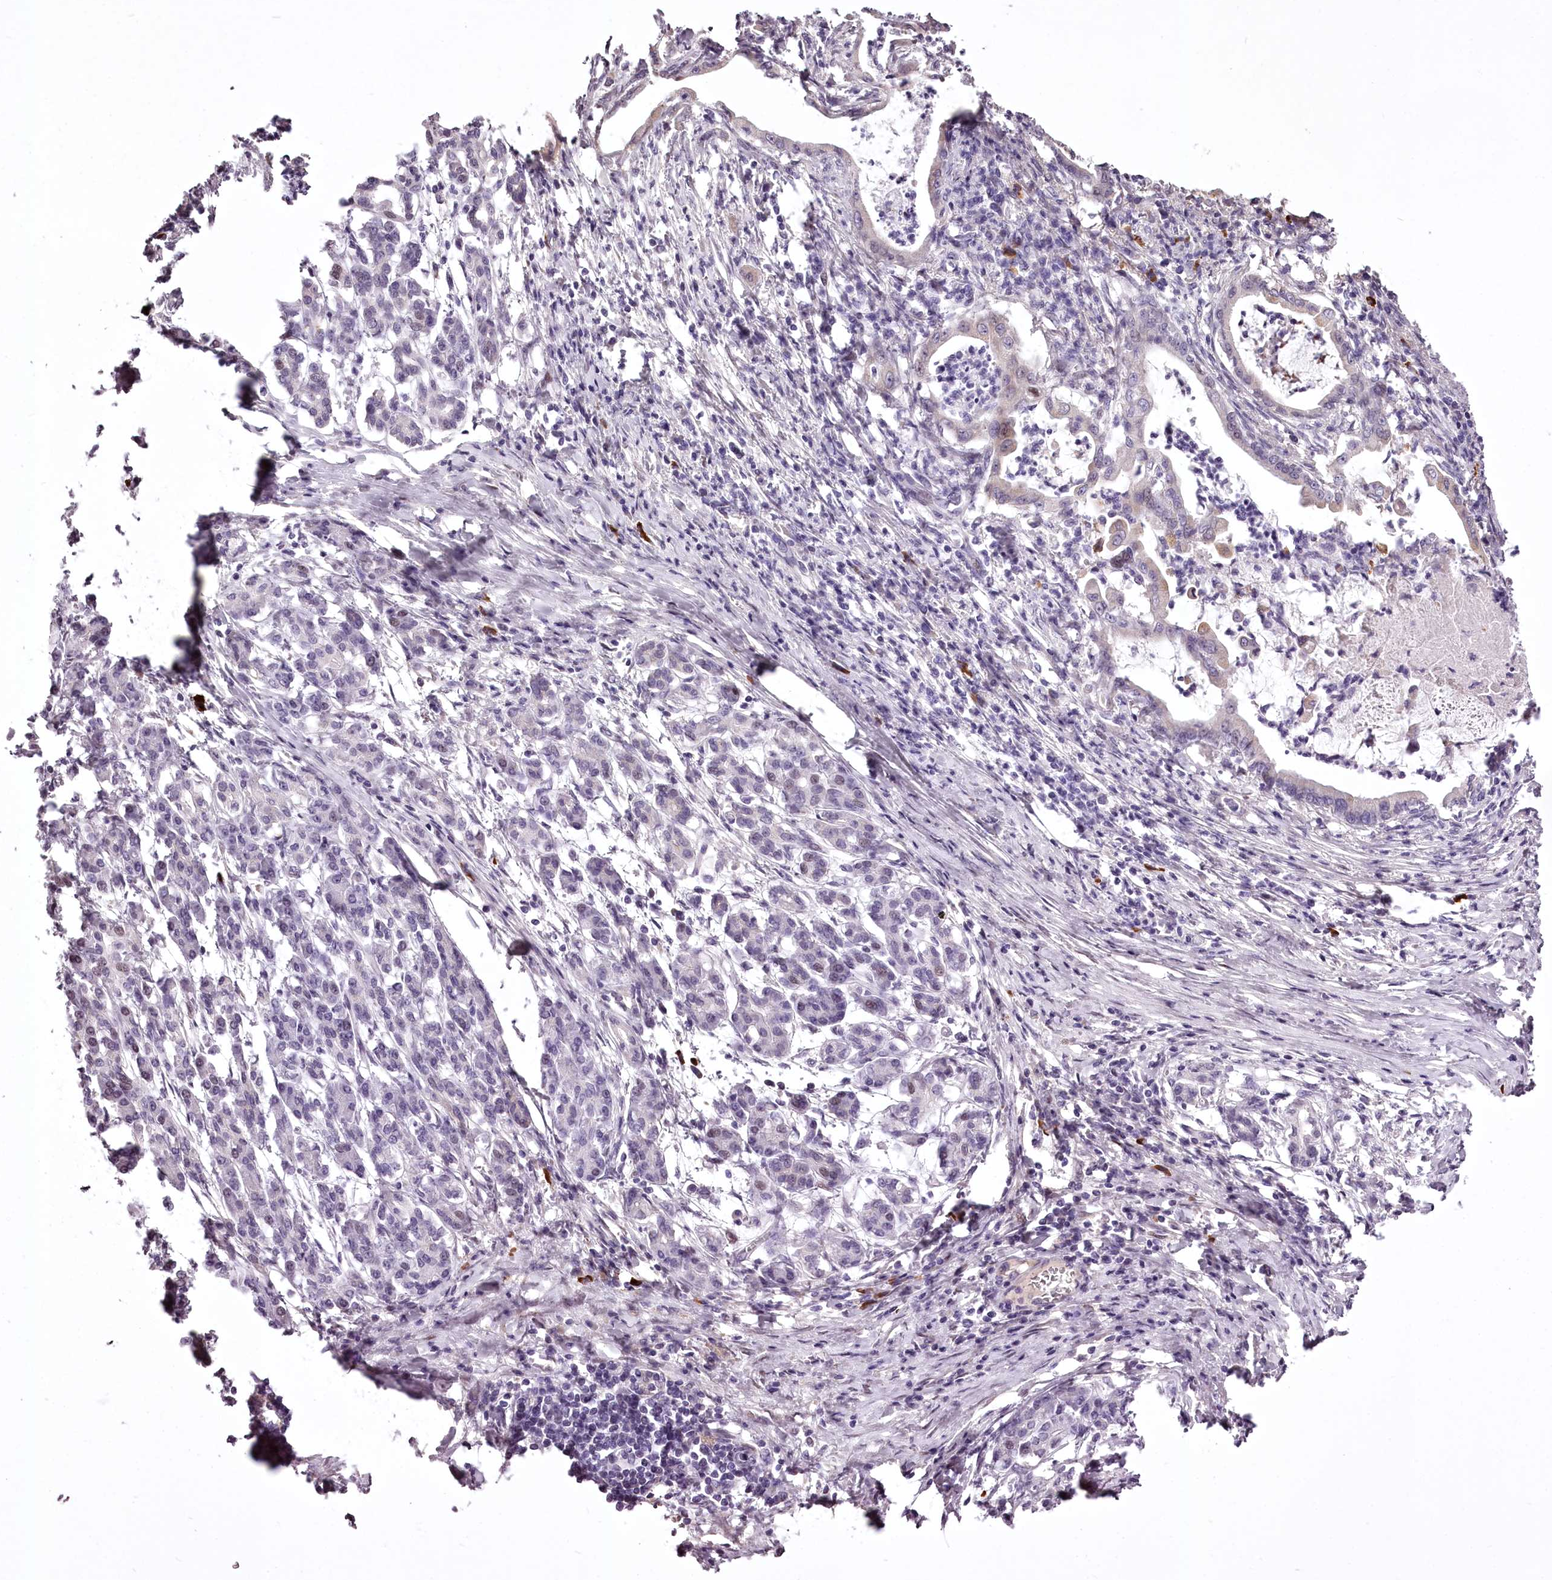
{"staining": {"intensity": "weak", "quantity": "<25%", "location": "cytoplasmic/membranous"}, "tissue": "pancreatic cancer", "cell_type": "Tumor cells", "image_type": "cancer", "snomed": [{"axis": "morphology", "description": "Adenocarcinoma, NOS"}, {"axis": "topography", "description": "Pancreas"}], "caption": "Immunohistochemistry (IHC) histopathology image of neoplastic tissue: human pancreatic adenocarcinoma stained with DAB (3,3'-diaminobenzidine) displays no significant protein positivity in tumor cells.", "gene": "C1orf56", "patient": {"sex": "female", "age": 55}}